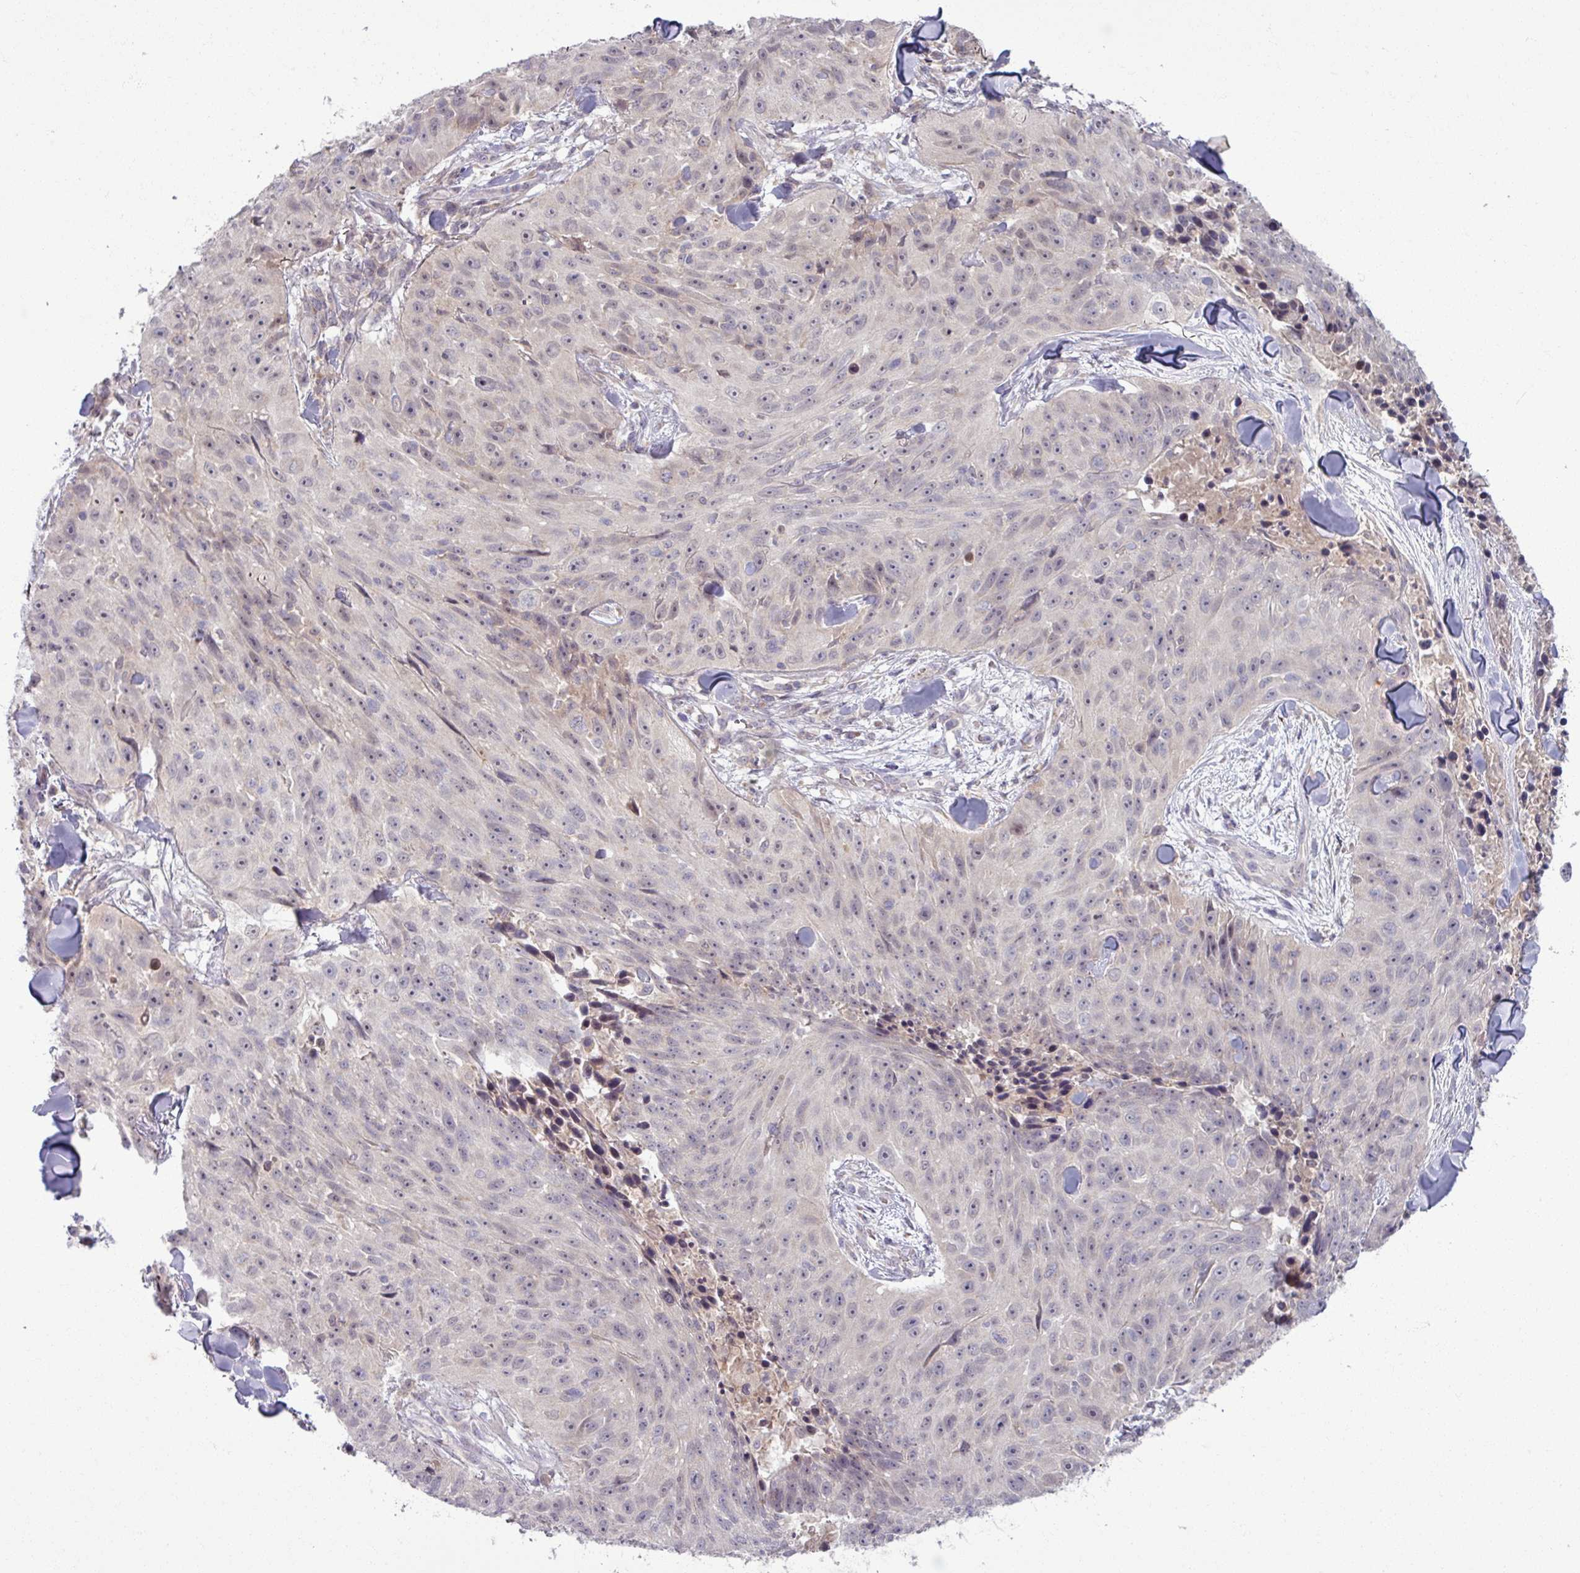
{"staining": {"intensity": "negative", "quantity": "none", "location": "none"}, "tissue": "skin cancer", "cell_type": "Tumor cells", "image_type": "cancer", "snomed": [{"axis": "morphology", "description": "Squamous cell carcinoma, NOS"}, {"axis": "topography", "description": "Skin"}], "caption": "Immunohistochemistry image of human squamous cell carcinoma (skin) stained for a protein (brown), which exhibits no positivity in tumor cells.", "gene": "OGFOD3", "patient": {"sex": "female", "age": 87}}